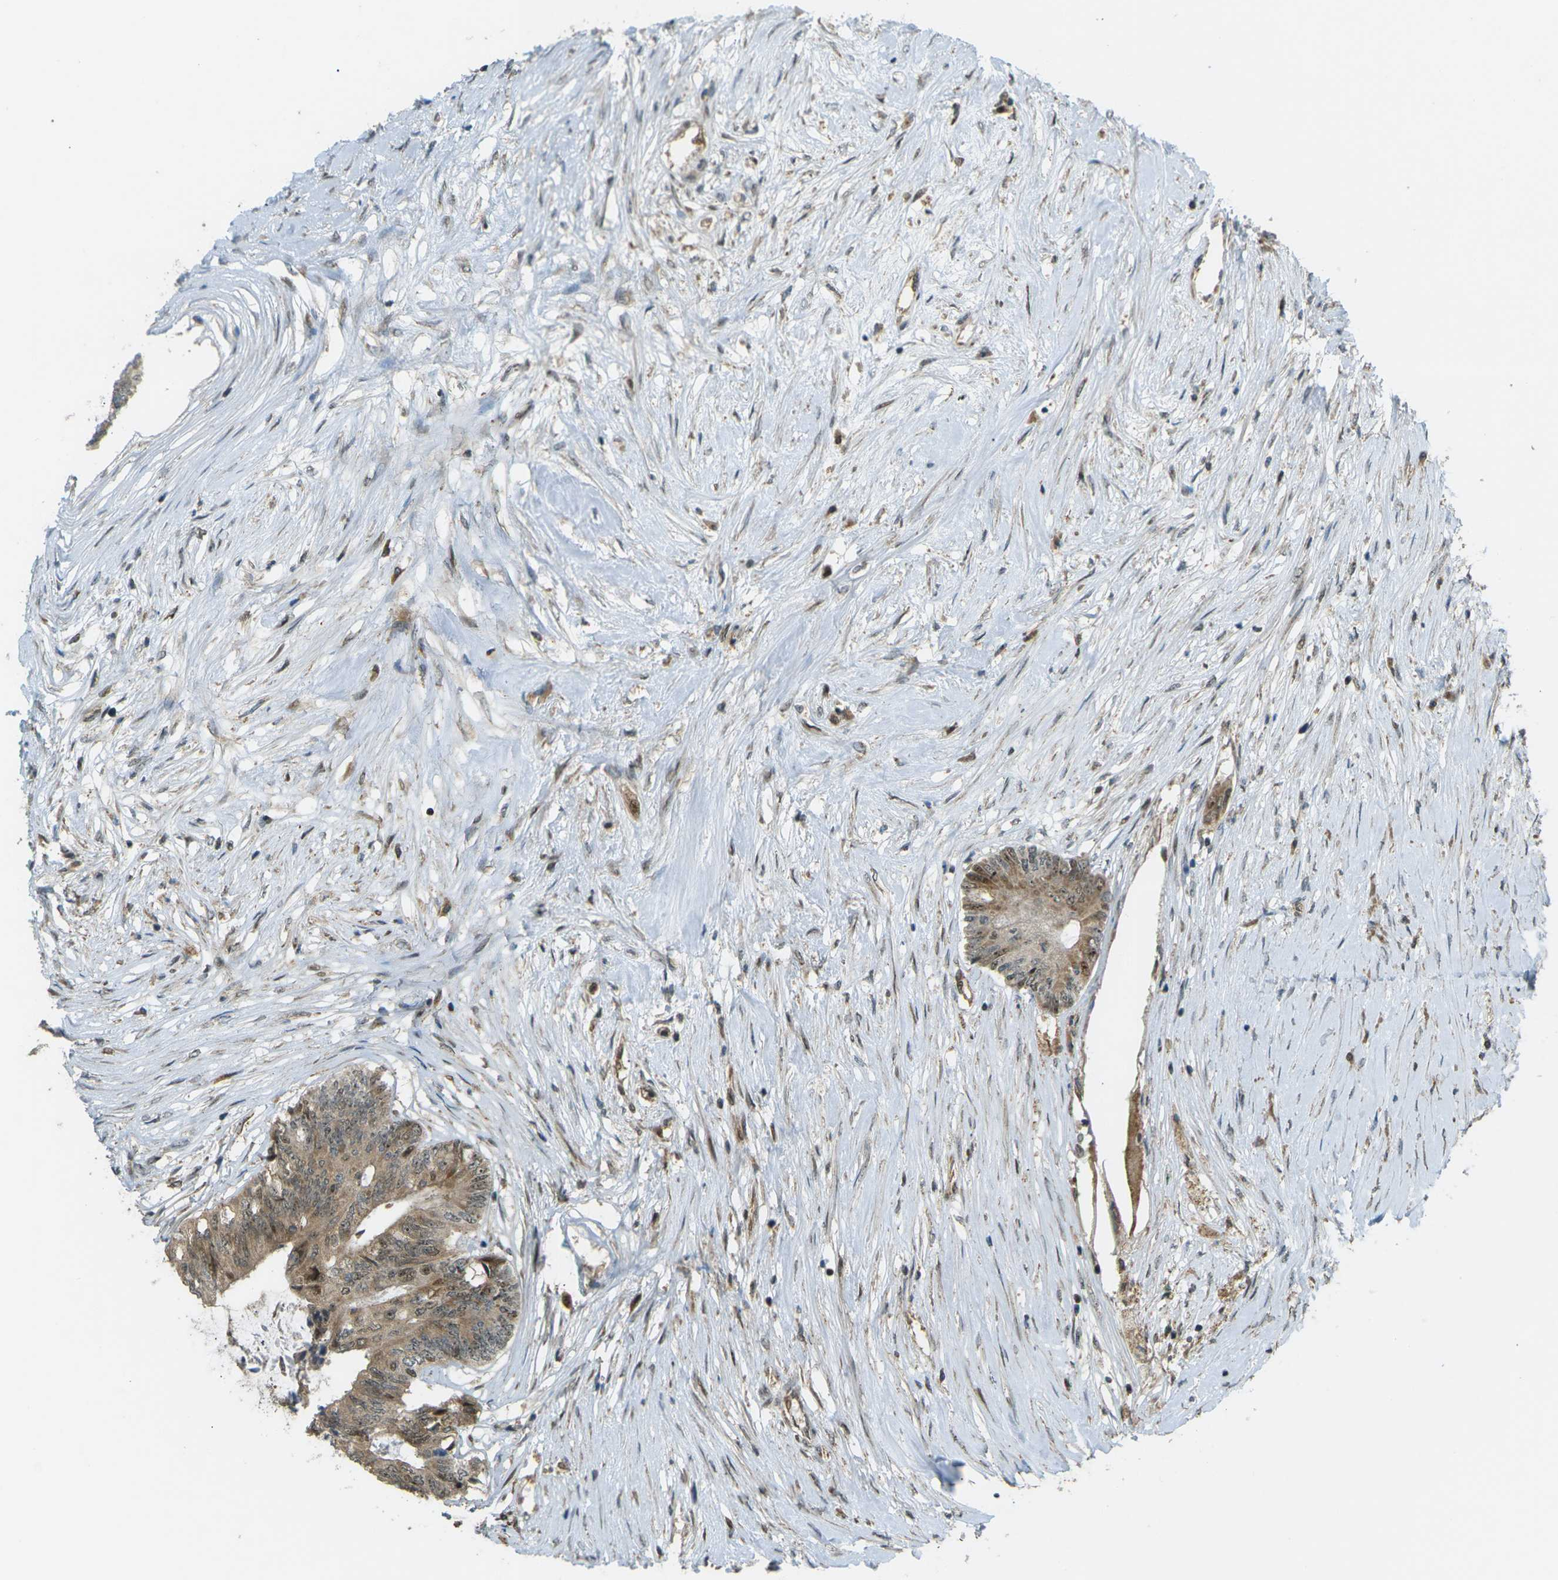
{"staining": {"intensity": "moderate", "quantity": ">75%", "location": "cytoplasmic/membranous,nuclear"}, "tissue": "colorectal cancer", "cell_type": "Tumor cells", "image_type": "cancer", "snomed": [{"axis": "morphology", "description": "Adenocarcinoma, NOS"}, {"axis": "topography", "description": "Rectum"}], "caption": "Colorectal cancer stained with a brown dye exhibits moderate cytoplasmic/membranous and nuclear positive positivity in about >75% of tumor cells.", "gene": "CCDC186", "patient": {"sex": "male", "age": 63}}